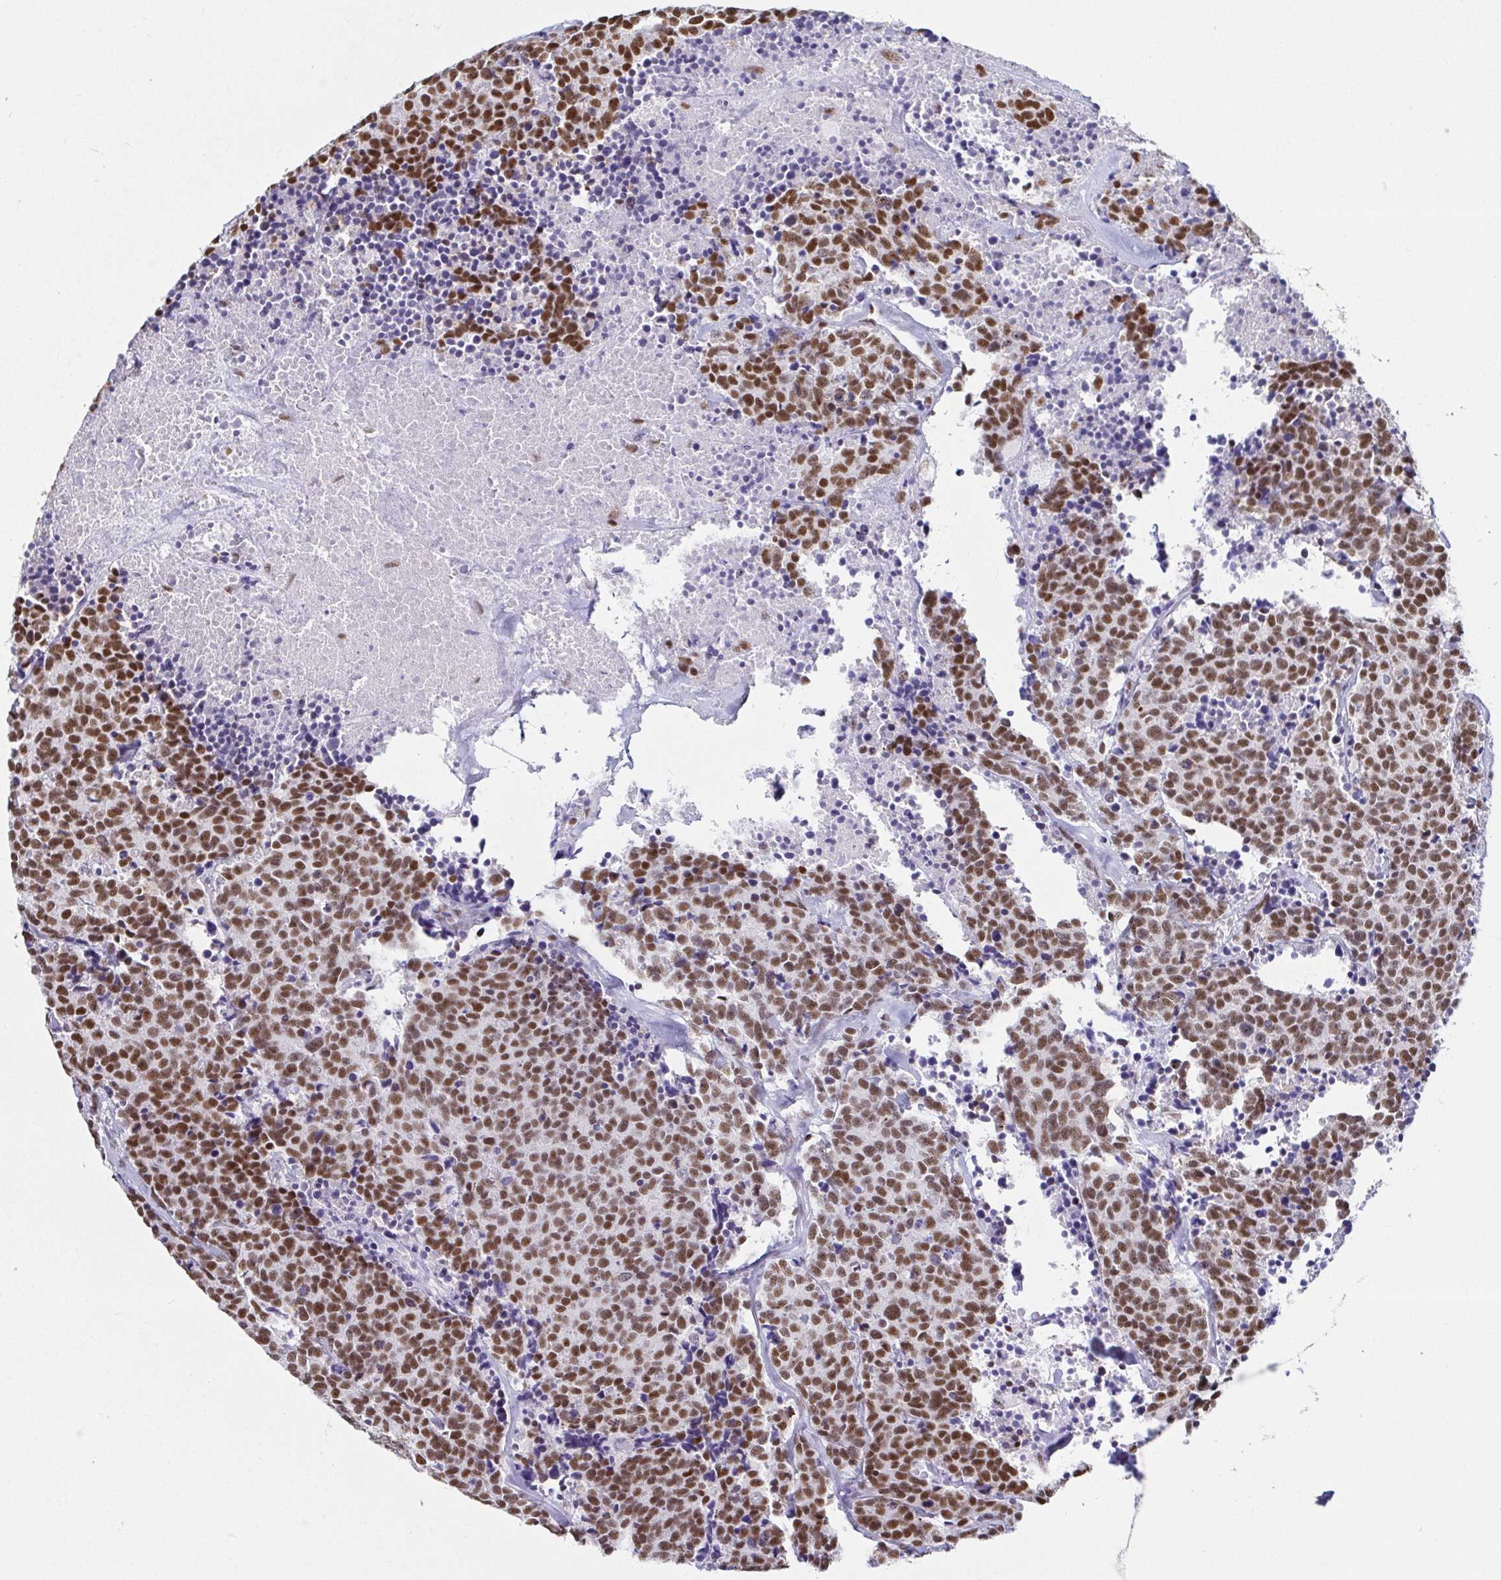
{"staining": {"intensity": "moderate", "quantity": ">75%", "location": "nuclear"}, "tissue": "carcinoid", "cell_type": "Tumor cells", "image_type": "cancer", "snomed": [{"axis": "morphology", "description": "Carcinoid, malignant, NOS"}, {"axis": "topography", "description": "Skin"}], "caption": "Moderate nuclear protein staining is present in approximately >75% of tumor cells in carcinoid.", "gene": "EWSR1", "patient": {"sex": "female", "age": 79}}